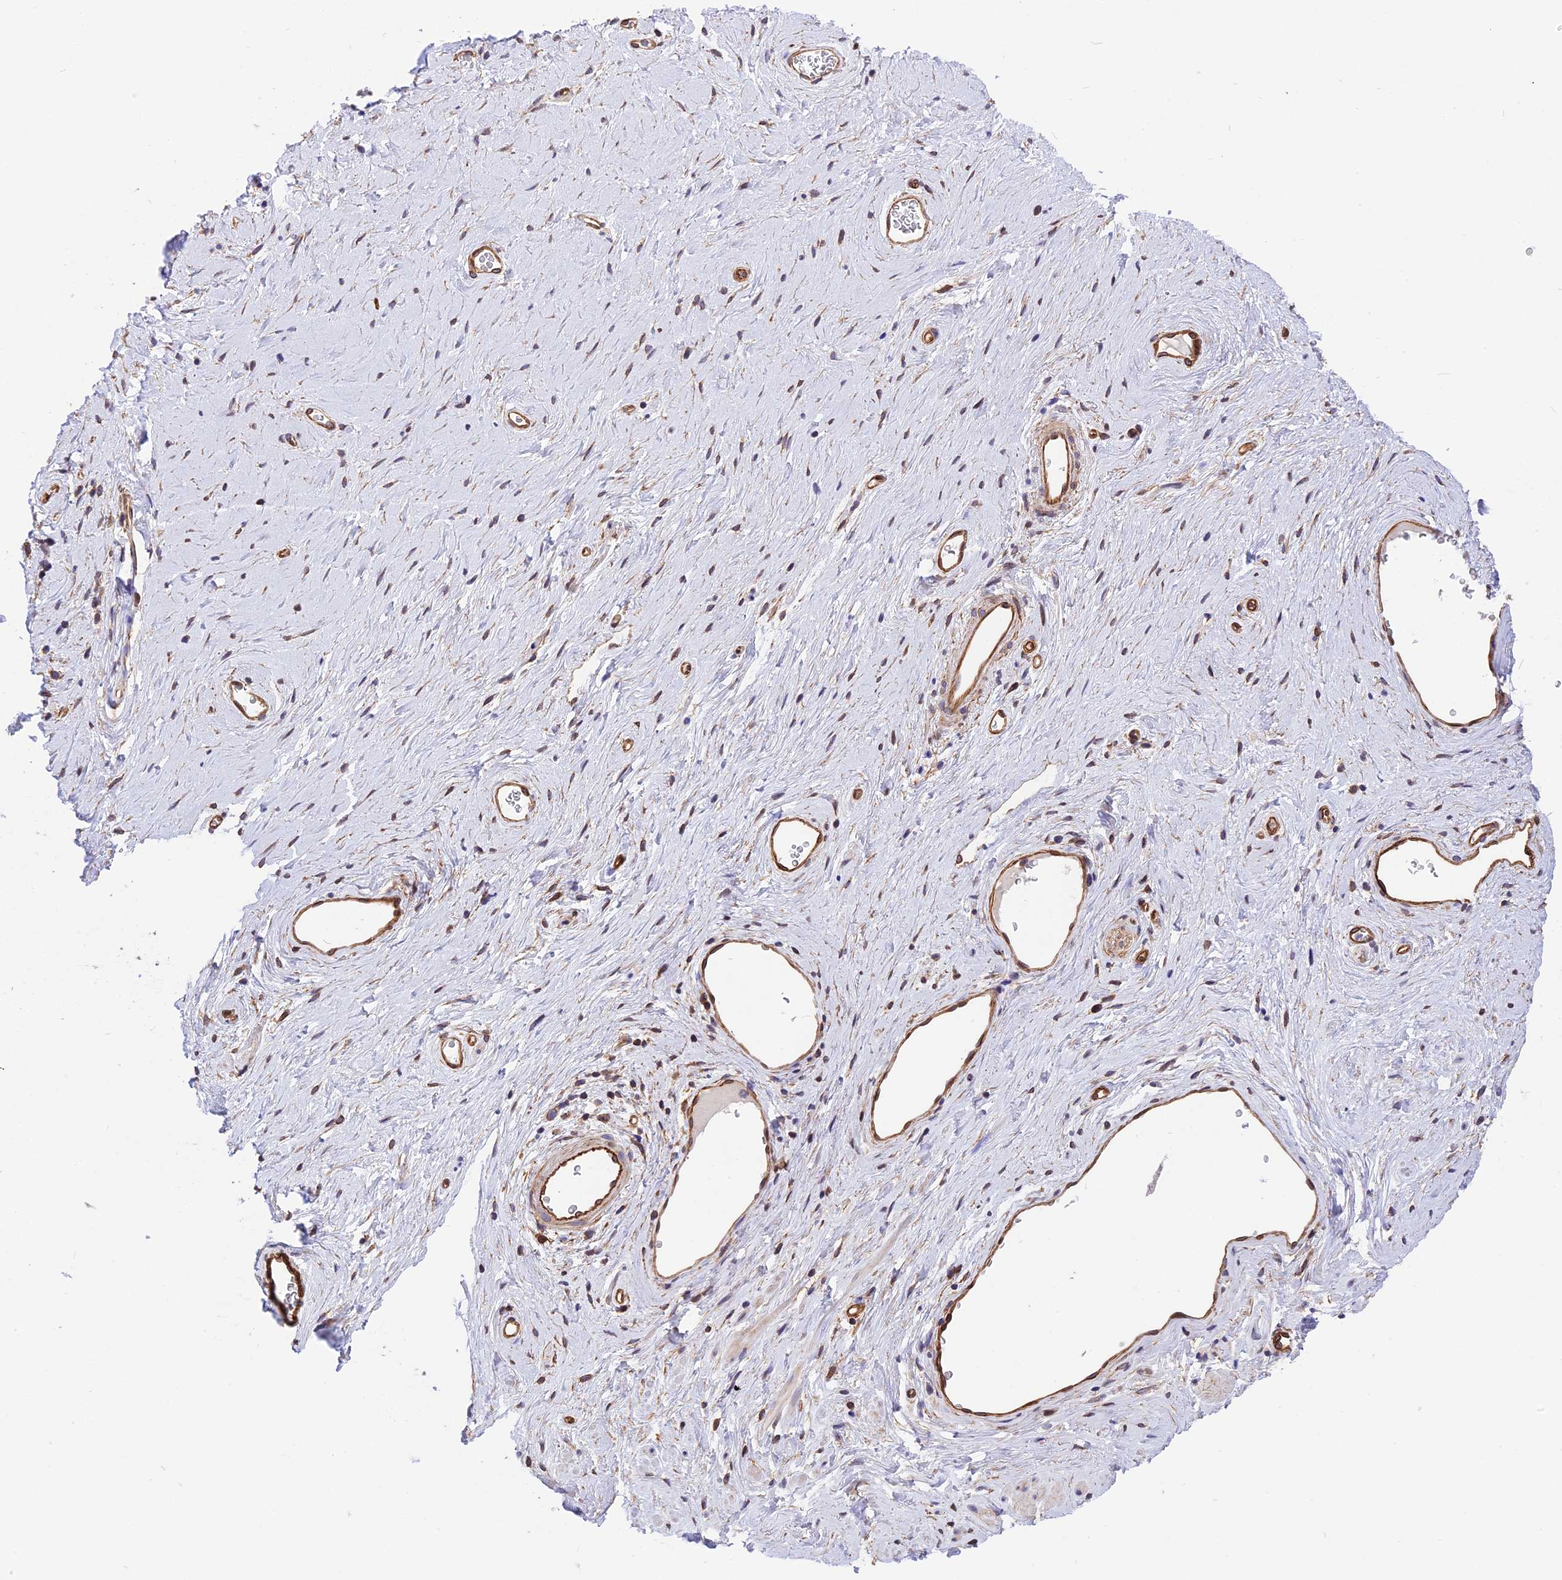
{"staining": {"intensity": "moderate", "quantity": "25%-75%", "location": "cytoplasmic/membranous"}, "tissue": "soft tissue", "cell_type": "Chondrocytes", "image_type": "normal", "snomed": [{"axis": "morphology", "description": "Normal tissue, NOS"}, {"axis": "morphology", "description": "Adenocarcinoma, NOS"}, {"axis": "topography", "description": "Rectum"}, {"axis": "topography", "description": "Vagina"}, {"axis": "topography", "description": "Peripheral nerve tissue"}], "caption": "An image showing moderate cytoplasmic/membranous expression in about 25%-75% of chondrocytes in benign soft tissue, as visualized by brown immunohistochemical staining.", "gene": "R3HDM4", "patient": {"sex": "female", "age": 71}}